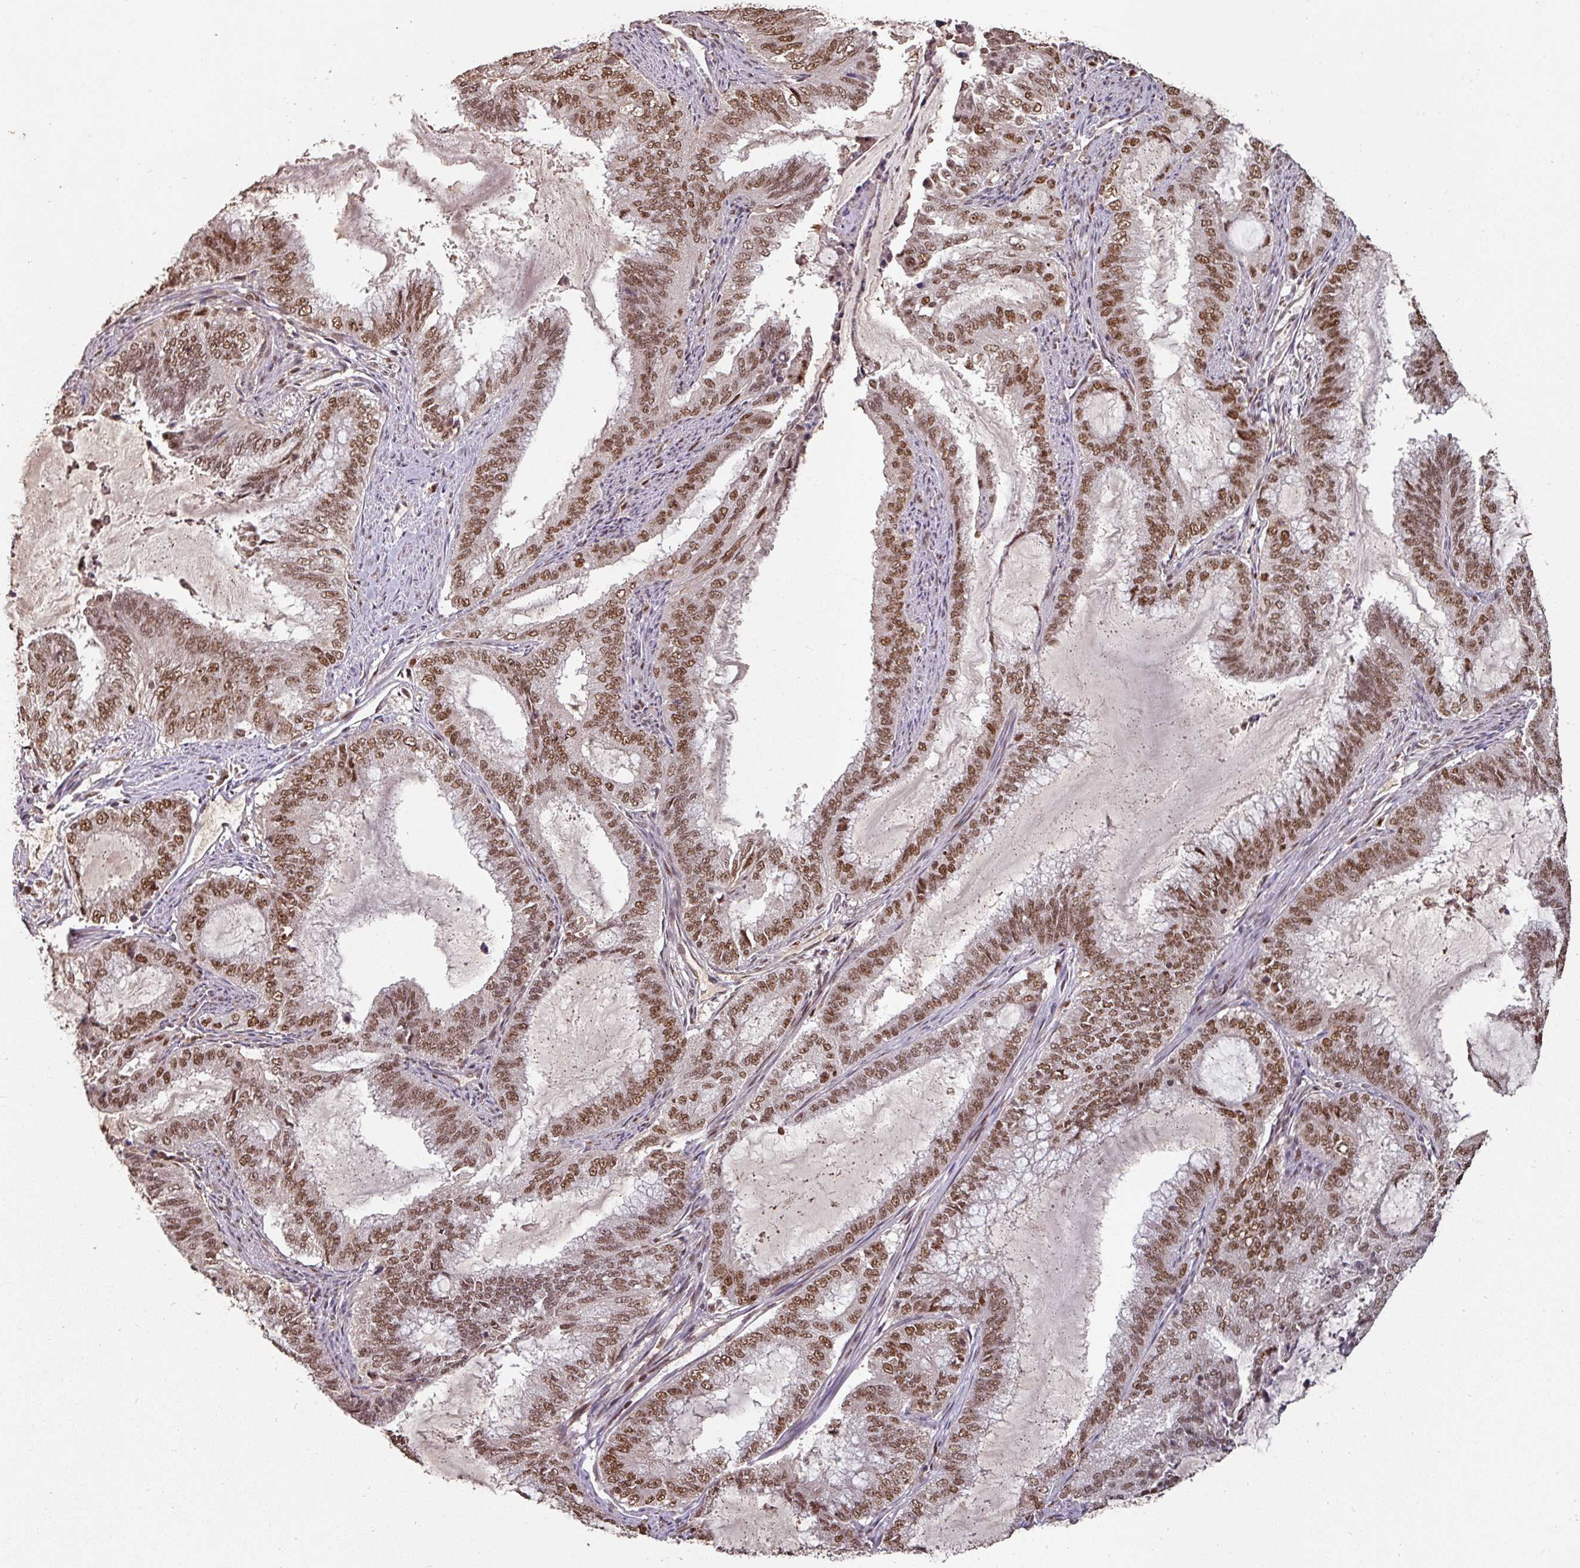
{"staining": {"intensity": "moderate", "quantity": ">75%", "location": "nuclear"}, "tissue": "endometrial cancer", "cell_type": "Tumor cells", "image_type": "cancer", "snomed": [{"axis": "morphology", "description": "Adenocarcinoma, NOS"}, {"axis": "topography", "description": "Endometrium"}], "caption": "A micrograph showing moderate nuclear expression in approximately >75% of tumor cells in endometrial cancer (adenocarcinoma), as visualized by brown immunohistochemical staining.", "gene": "POLD1", "patient": {"sex": "female", "age": 51}}